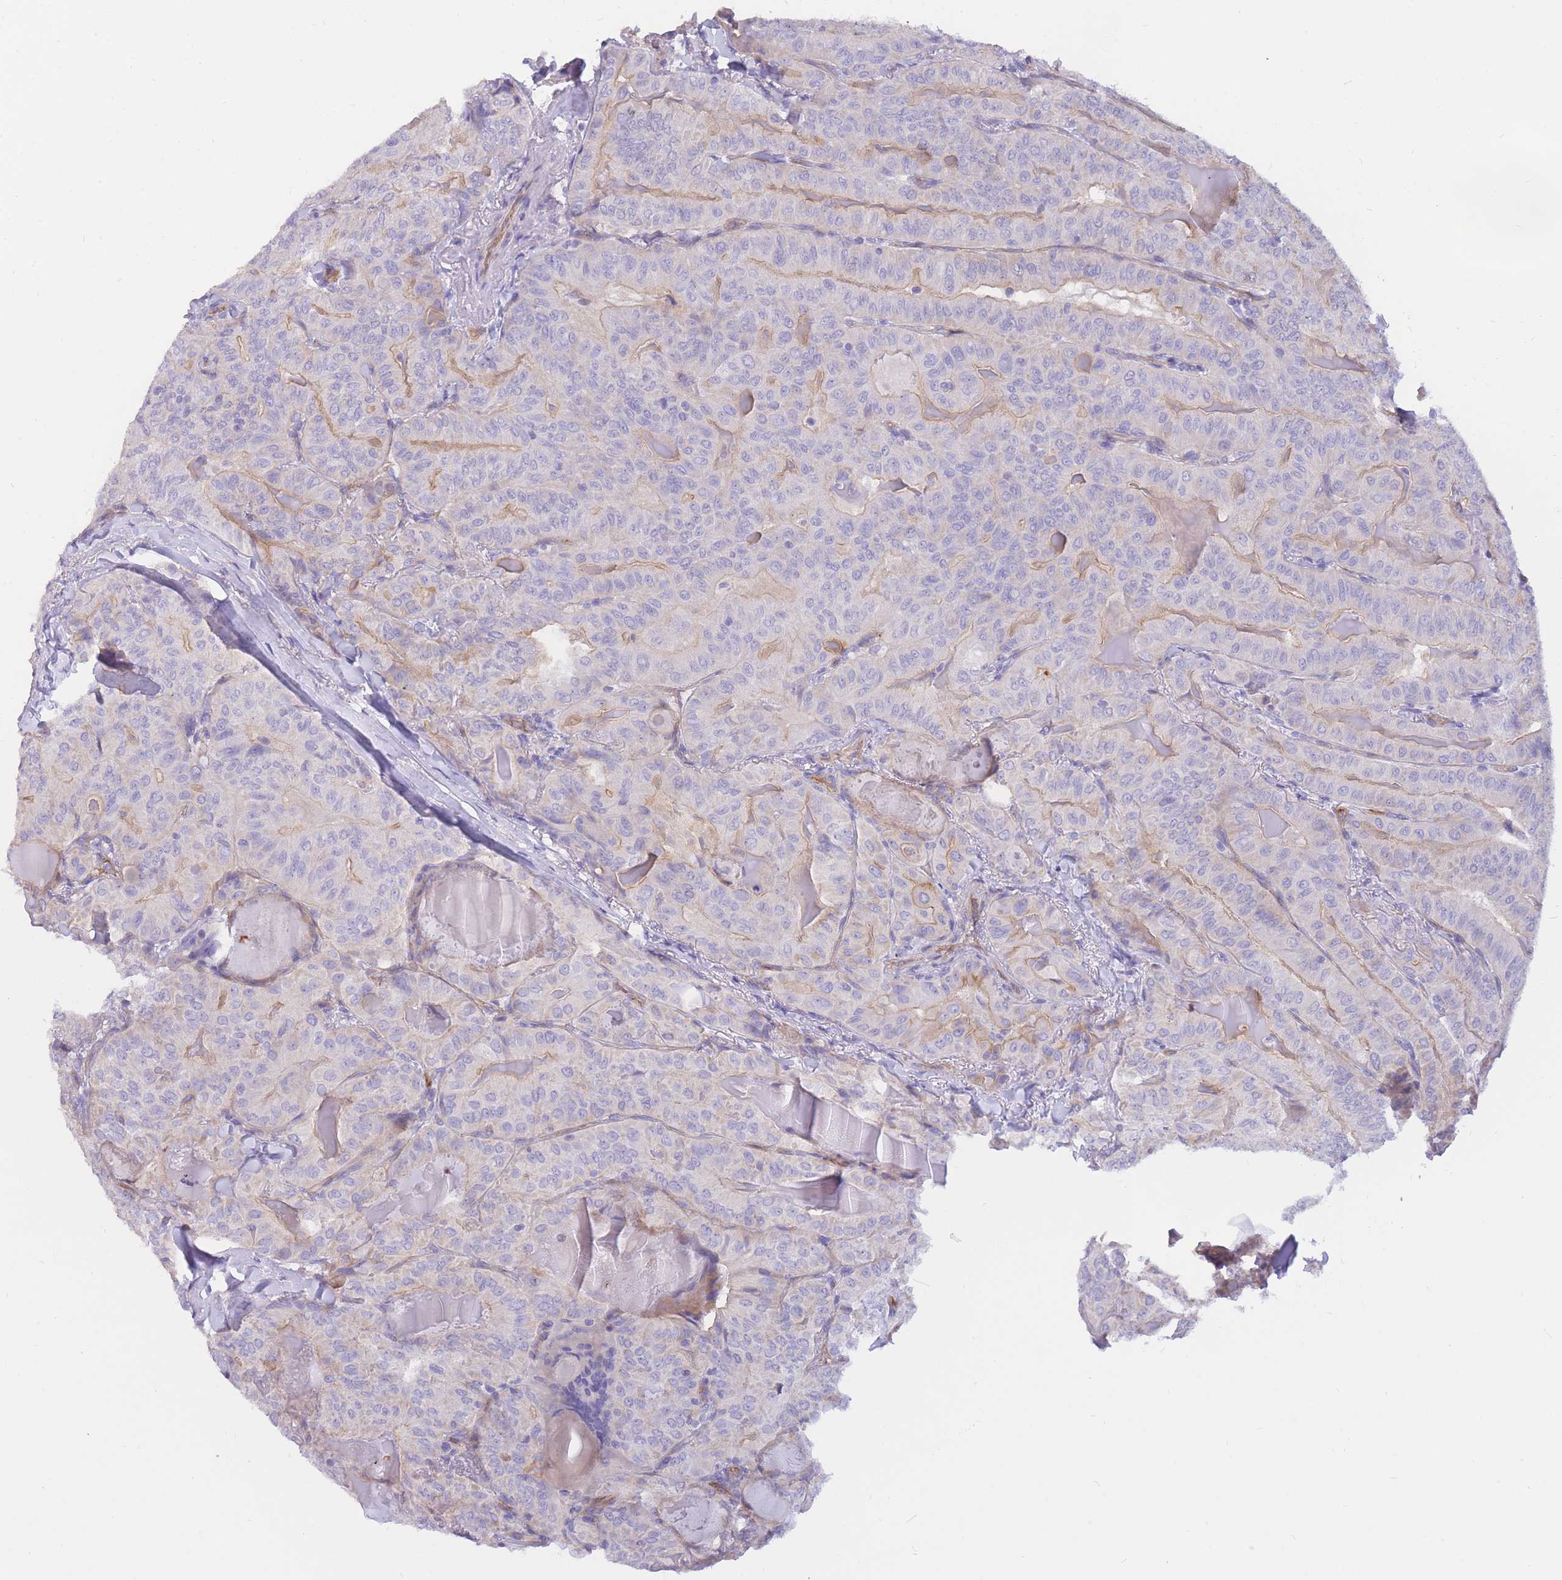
{"staining": {"intensity": "negative", "quantity": "none", "location": "none"}, "tissue": "thyroid cancer", "cell_type": "Tumor cells", "image_type": "cancer", "snomed": [{"axis": "morphology", "description": "Papillary adenocarcinoma, NOS"}, {"axis": "topography", "description": "Thyroid gland"}], "caption": "This micrograph is of thyroid papillary adenocarcinoma stained with immunohistochemistry to label a protein in brown with the nuclei are counter-stained blue. There is no positivity in tumor cells. Brightfield microscopy of immunohistochemistry (IHC) stained with DAB (3,3'-diaminobenzidine) (brown) and hematoxylin (blue), captured at high magnification.", "gene": "SULT1A1", "patient": {"sex": "female", "age": 68}}